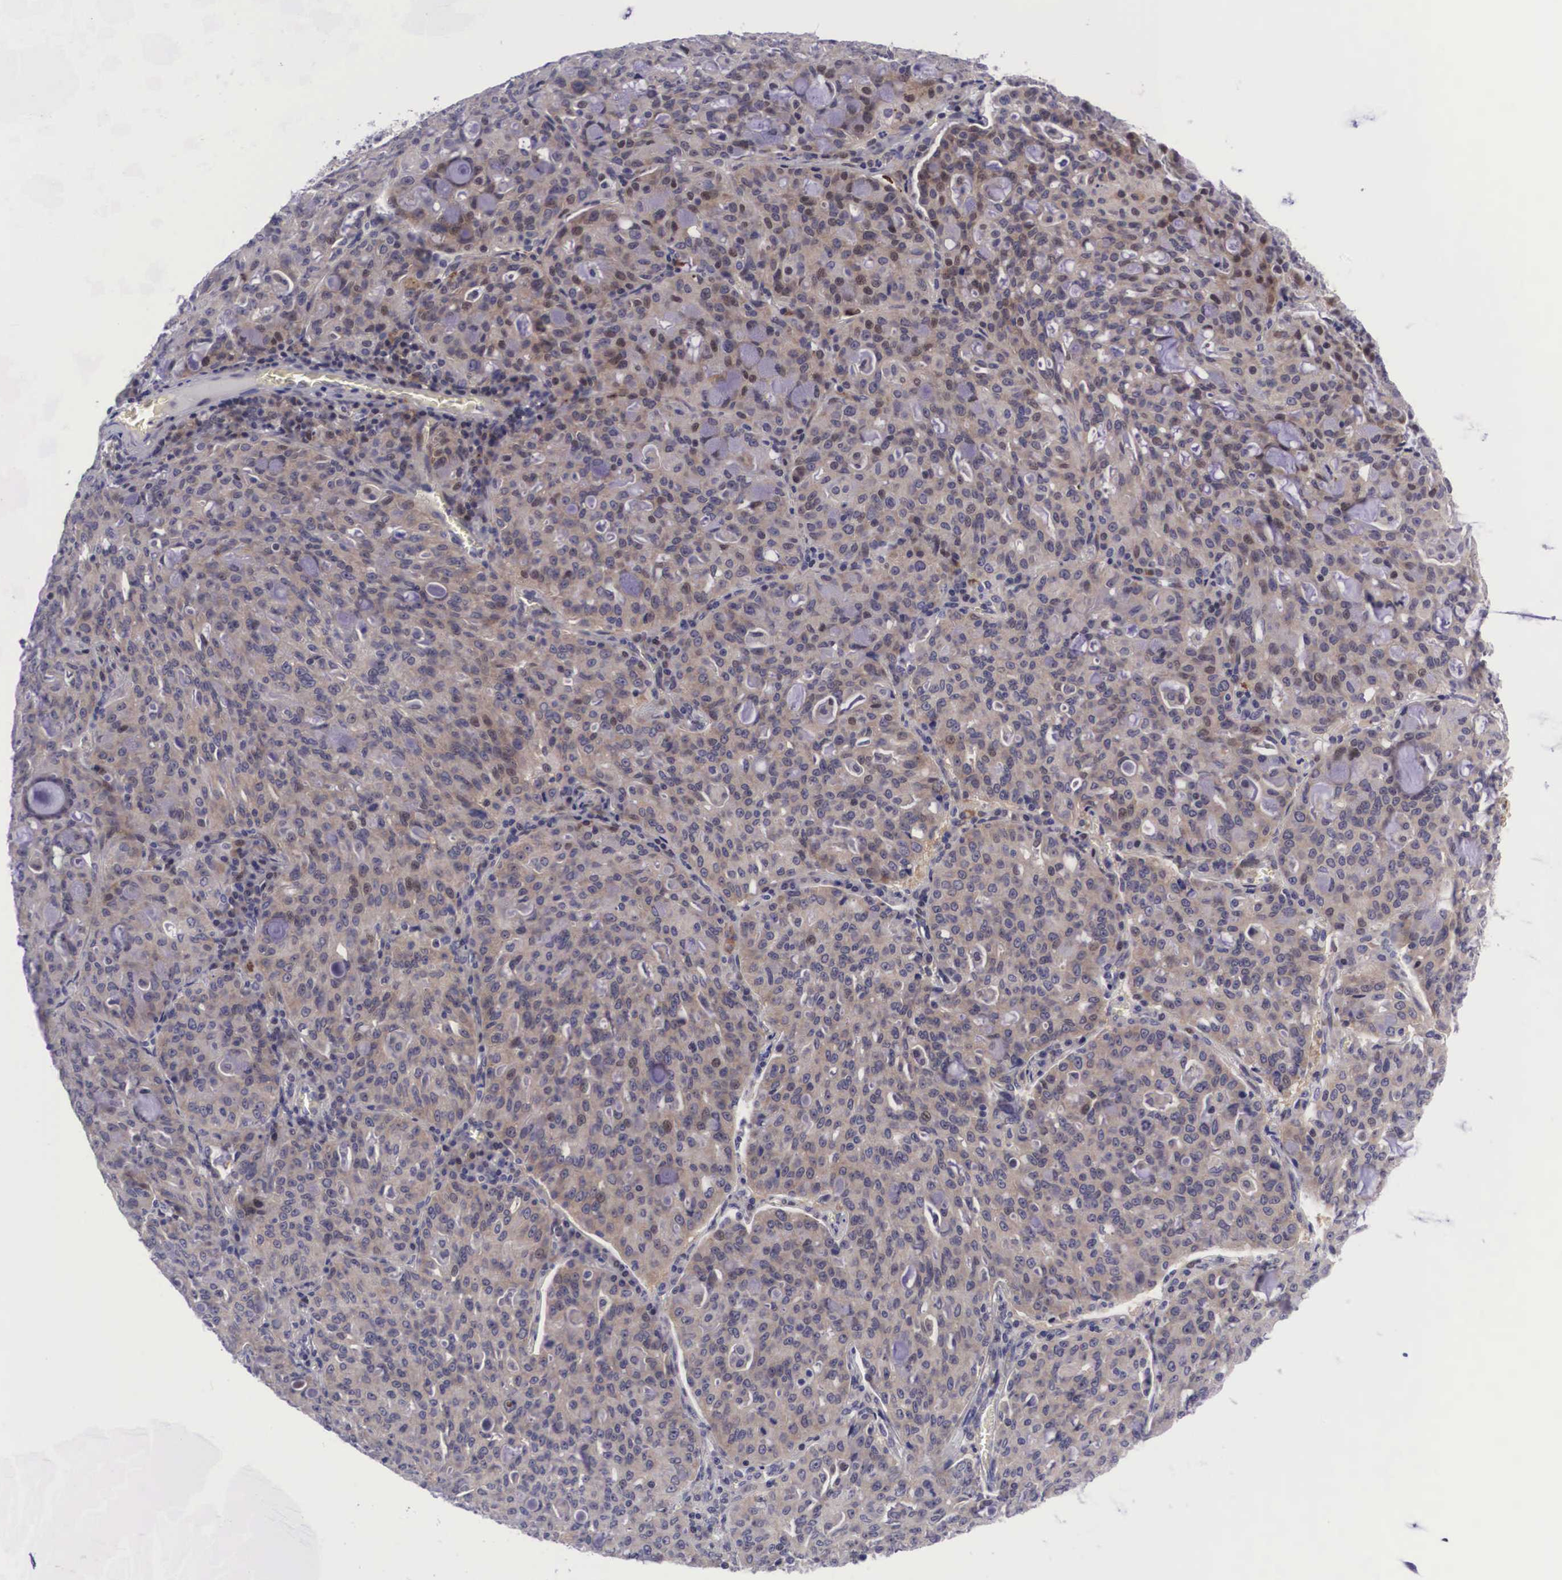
{"staining": {"intensity": "weak", "quantity": "25%-75%", "location": "cytoplasmic/membranous,nuclear"}, "tissue": "lung cancer", "cell_type": "Tumor cells", "image_type": "cancer", "snomed": [{"axis": "morphology", "description": "Adenocarcinoma, NOS"}, {"axis": "topography", "description": "Lung"}], "caption": "There is low levels of weak cytoplasmic/membranous and nuclear staining in tumor cells of lung adenocarcinoma, as demonstrated by immunohistochemical staining (brown color).", "gene": "EMID1", "patient": {"sex": "female", "age": 44}}